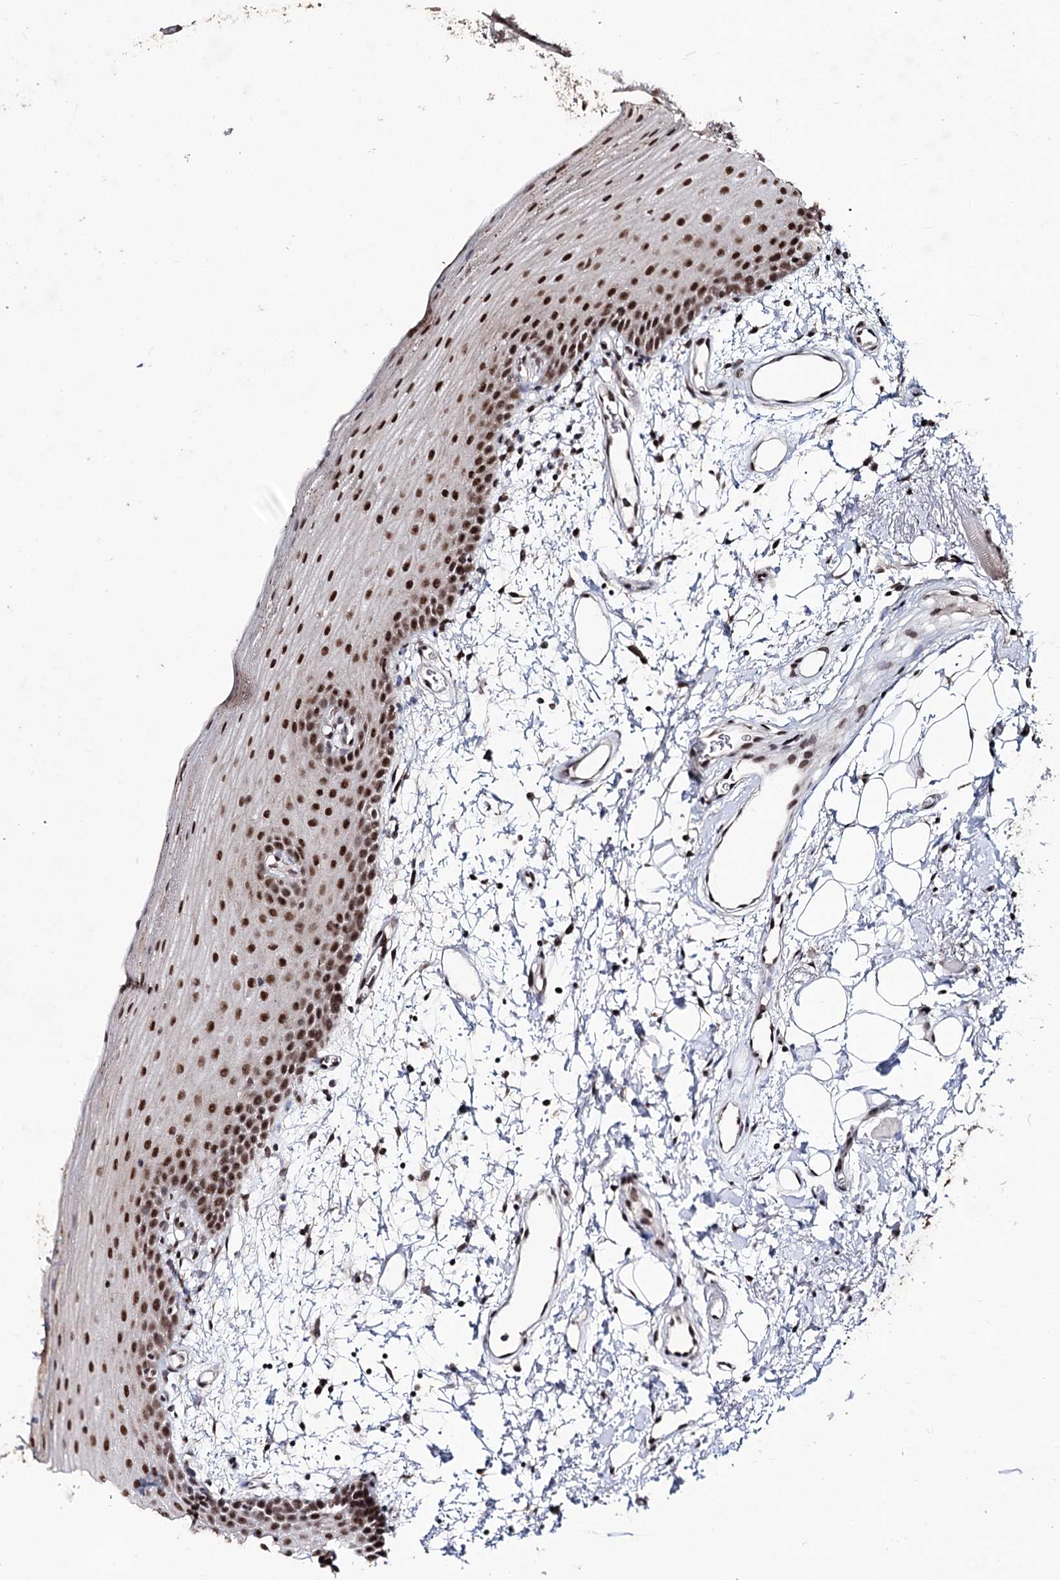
{"staining": {"intensity": "strong", "quantity": ">75%", "location": "nuclear"}, "tissue": "oral mucosa", "cell_type": "Squamous epithelial cells", "image_type": "normal", "snomed": [{"axis": "morphology", "description": "Normal tissue, NOS"}, {"axis": "topography", "description": "Oral tissue"}], "caption": "Strong nuclear staining for a protein is seen in about >75% of squamous epithelial cells of benign oral mucosa using immunohistochemistry.", "gene": "U2SURP", "patient": {"sex": "male", "age": 68}}